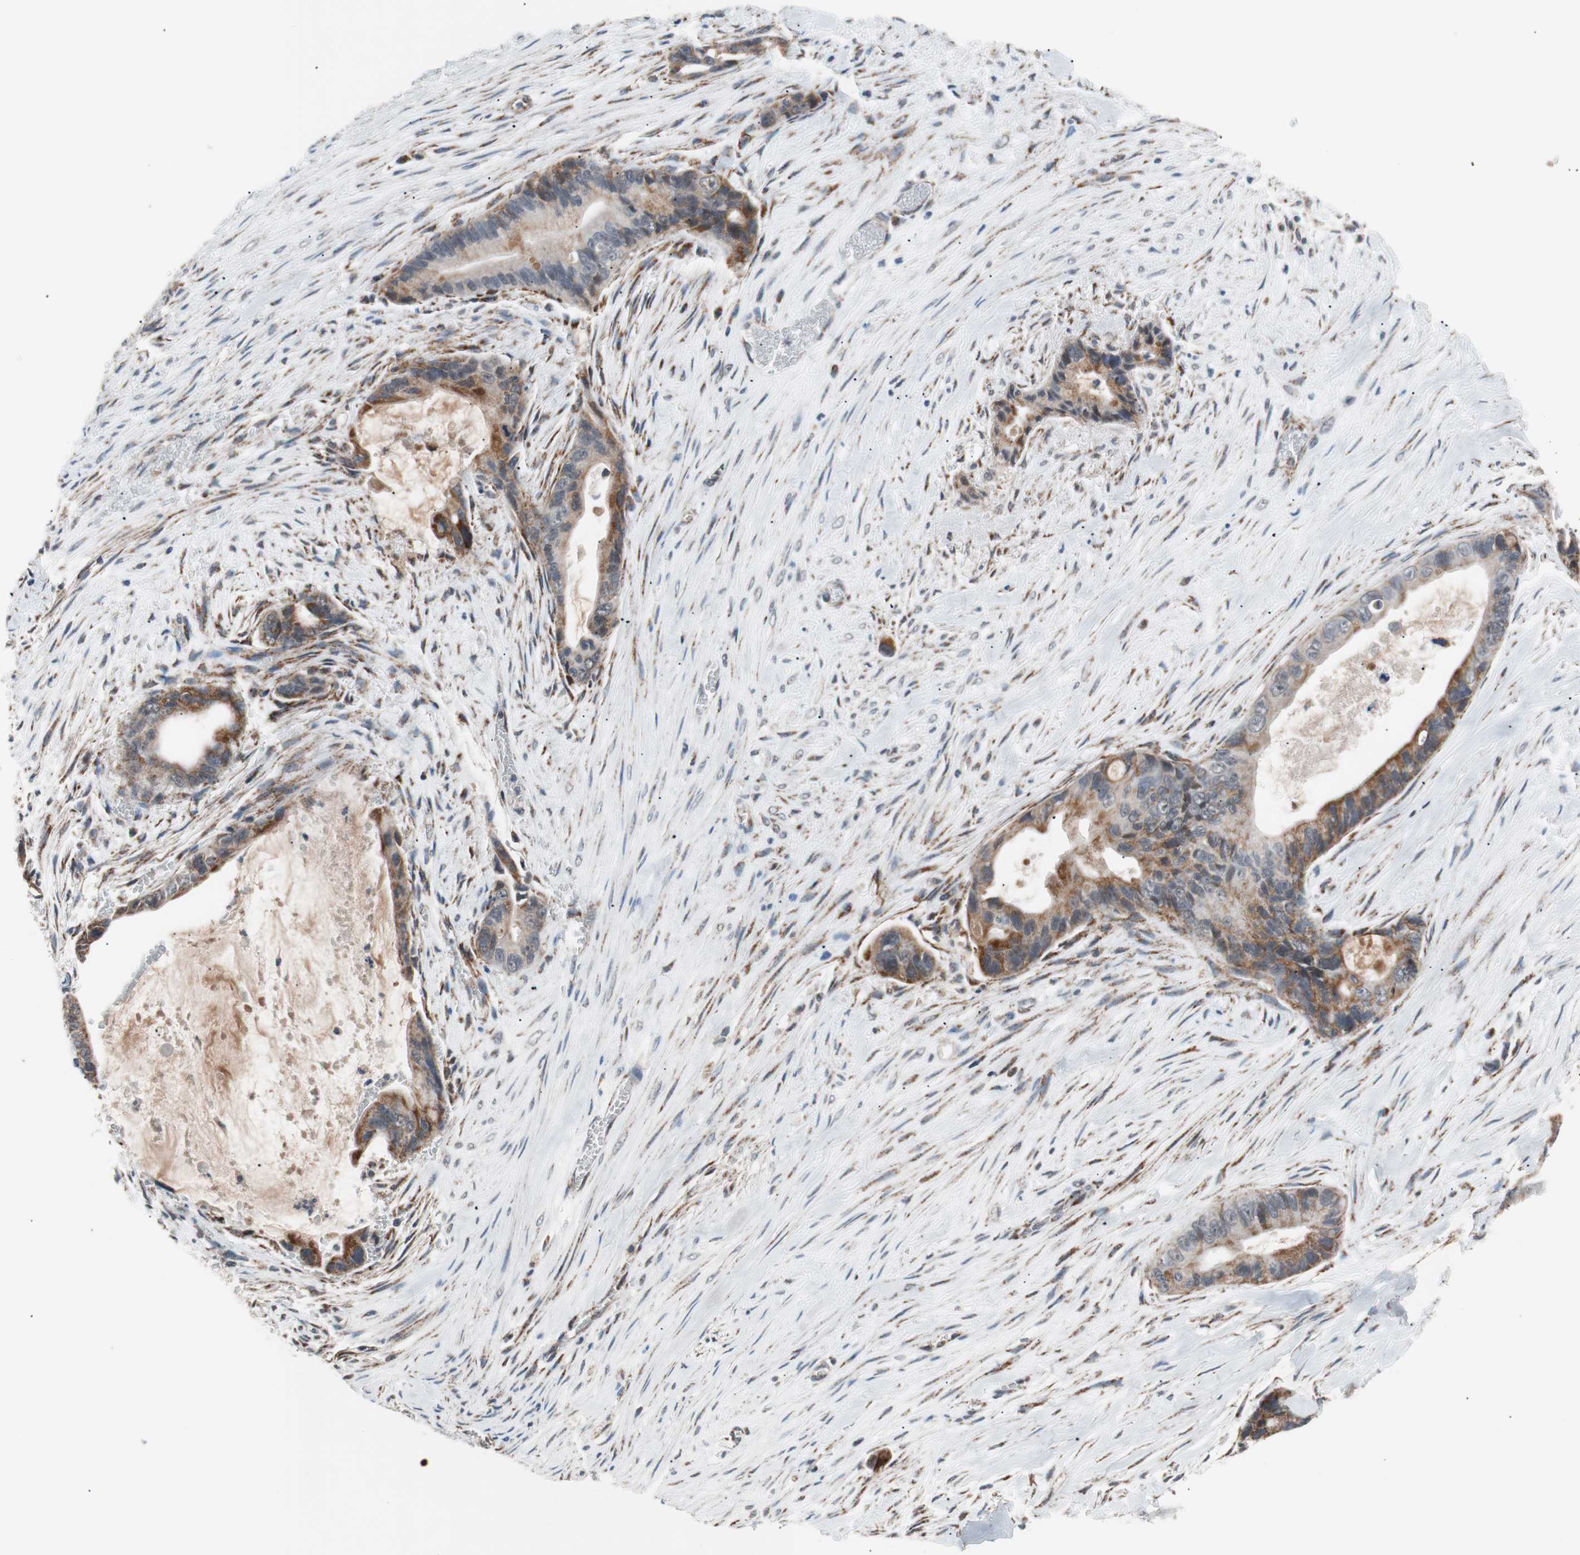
{"staining": {"intensity": "strong", "quantity": ">75%", "location": "cytoplasmic/membranous"}, "tissue": "liver cancer", "cell_type": "Tumor cells", "image_type": "cancer", "snomed": [{"axis": "morphology", "description": "Cholangiocarcinoma"}, {"axis": "topography", "description": "Liver"}], "caption": "Cholangiocarcinoma (liver) was stained to show a protein in brown. There is high levels of strong cytoplasmic/membranous positivity in approximately >75% of tumor cells.", "gene": "PITRM1", "patient": {"sex": "female", "age": 55}}